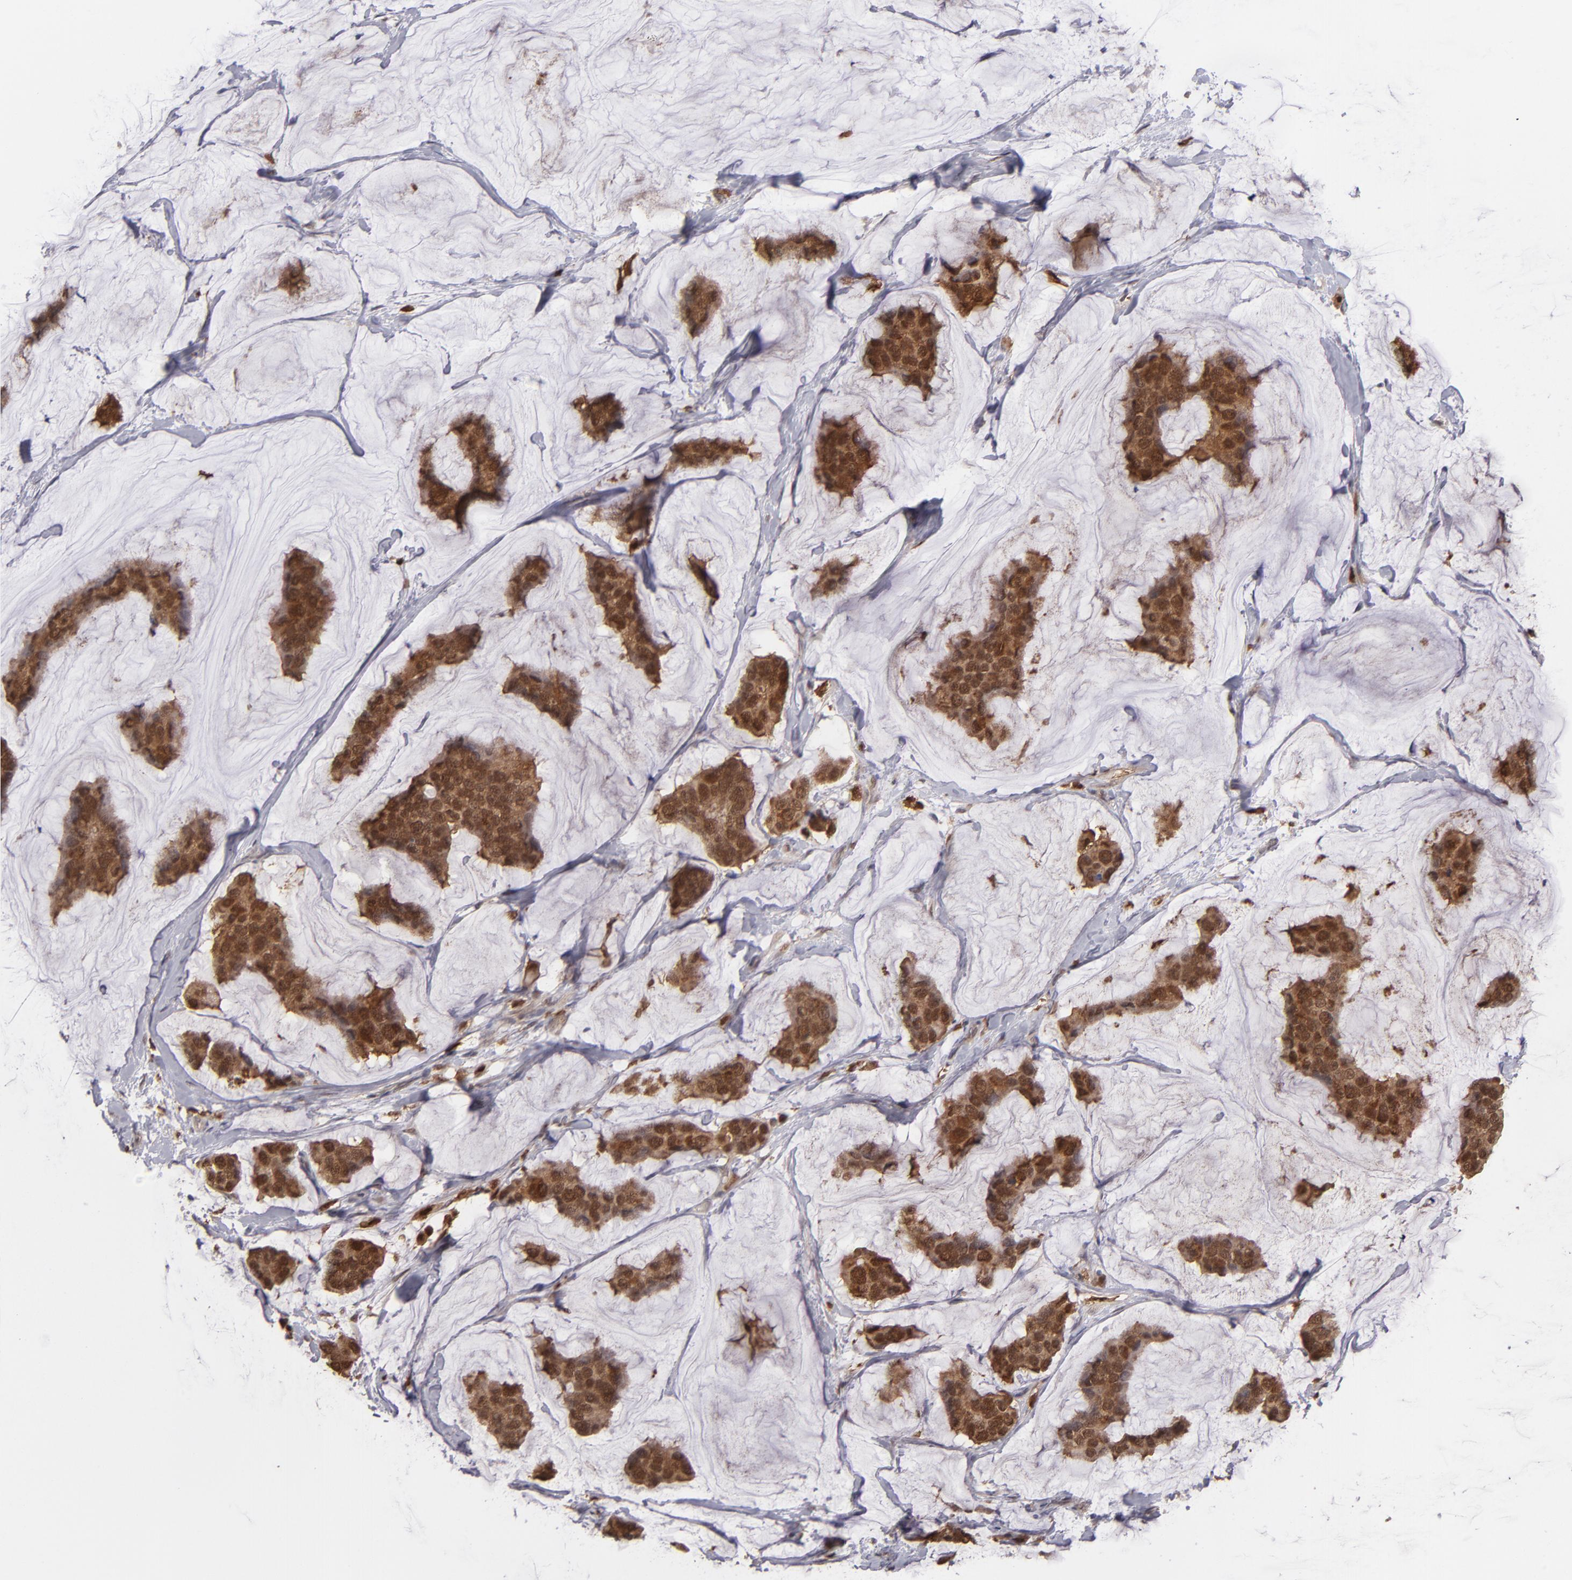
{"staining": {"intensity": "moderate", "quantity": ">75%", "location": "cytoplasmic/membranous,nuclear"}, "tissue": "breast cancer", "cell_type": "Tumor cells", "image_type": "cancer", "snomed": [{"axis": "morphology", "description": "Normal tissue, NOS"}, {"axis": "morphology", "description": "Duct carcinoma"}, {"axis": "topography", "description": "Breast"}], "caption": "Breast cancer stained for a protein (brown) exhibits moderate cytoplasmic/membranous and nuclear positive expression in about >75% of tumor cells.", "gene": "GRB2", "patient": {"sex": "female", "age": 50}}